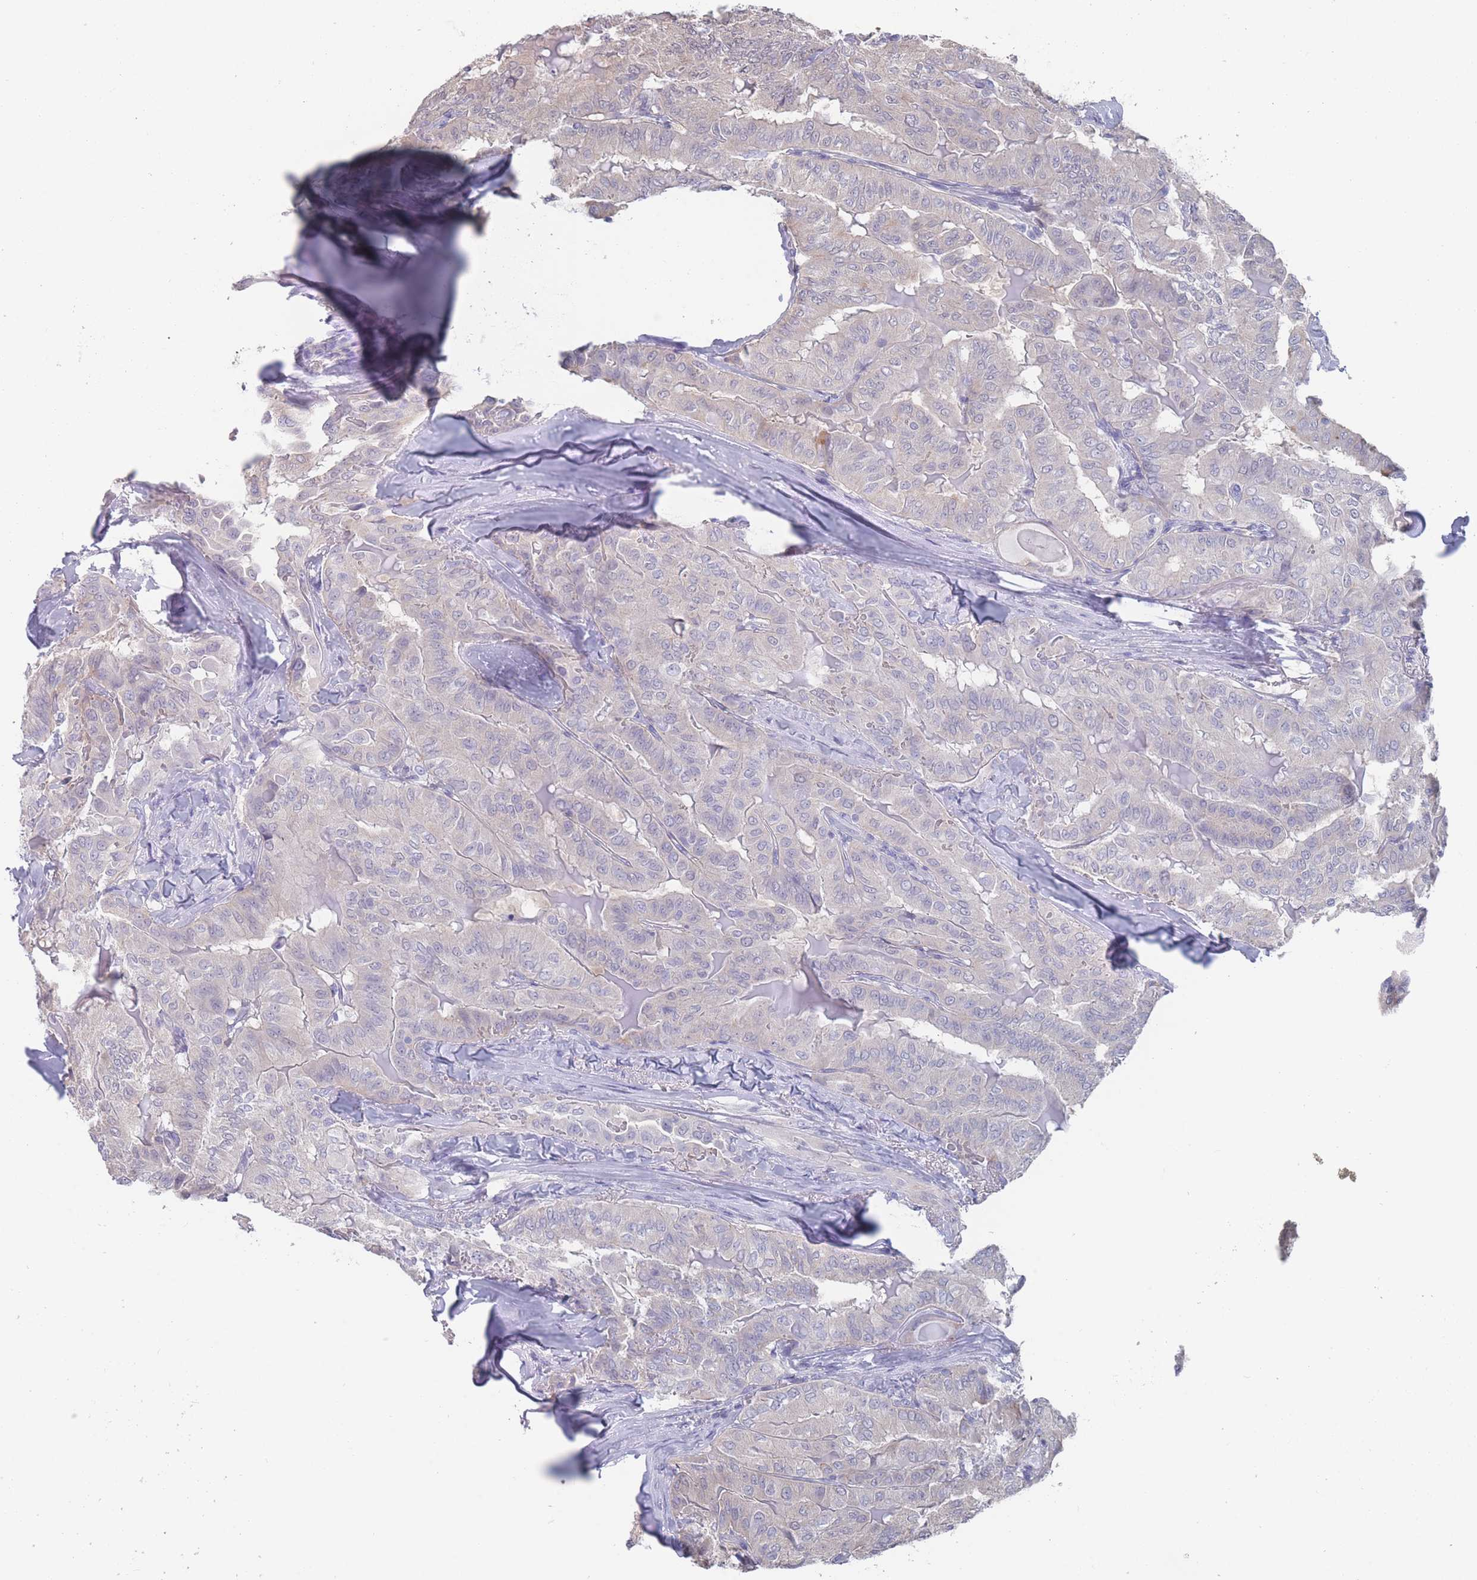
{"staining": {"intensity": "negative", "quantity": "none", "location": "none"}, "tissue": "thyroid cancer", "cell_type": "Tumor cells", "image_type": "cancer", "snomed": [{"axis": "morphology", "description": "Papillary adenocarcinoma, NOS"}, {"axis": "topography", "description": "Thyroid gland"}], "caption": "Histopathology image shows no significant protein expression in tumor cells of thyroid cancer (papillary adenocarcinoma).", "gene": "CYP51A1", "patient": {"sex": "female", "age": 68}}